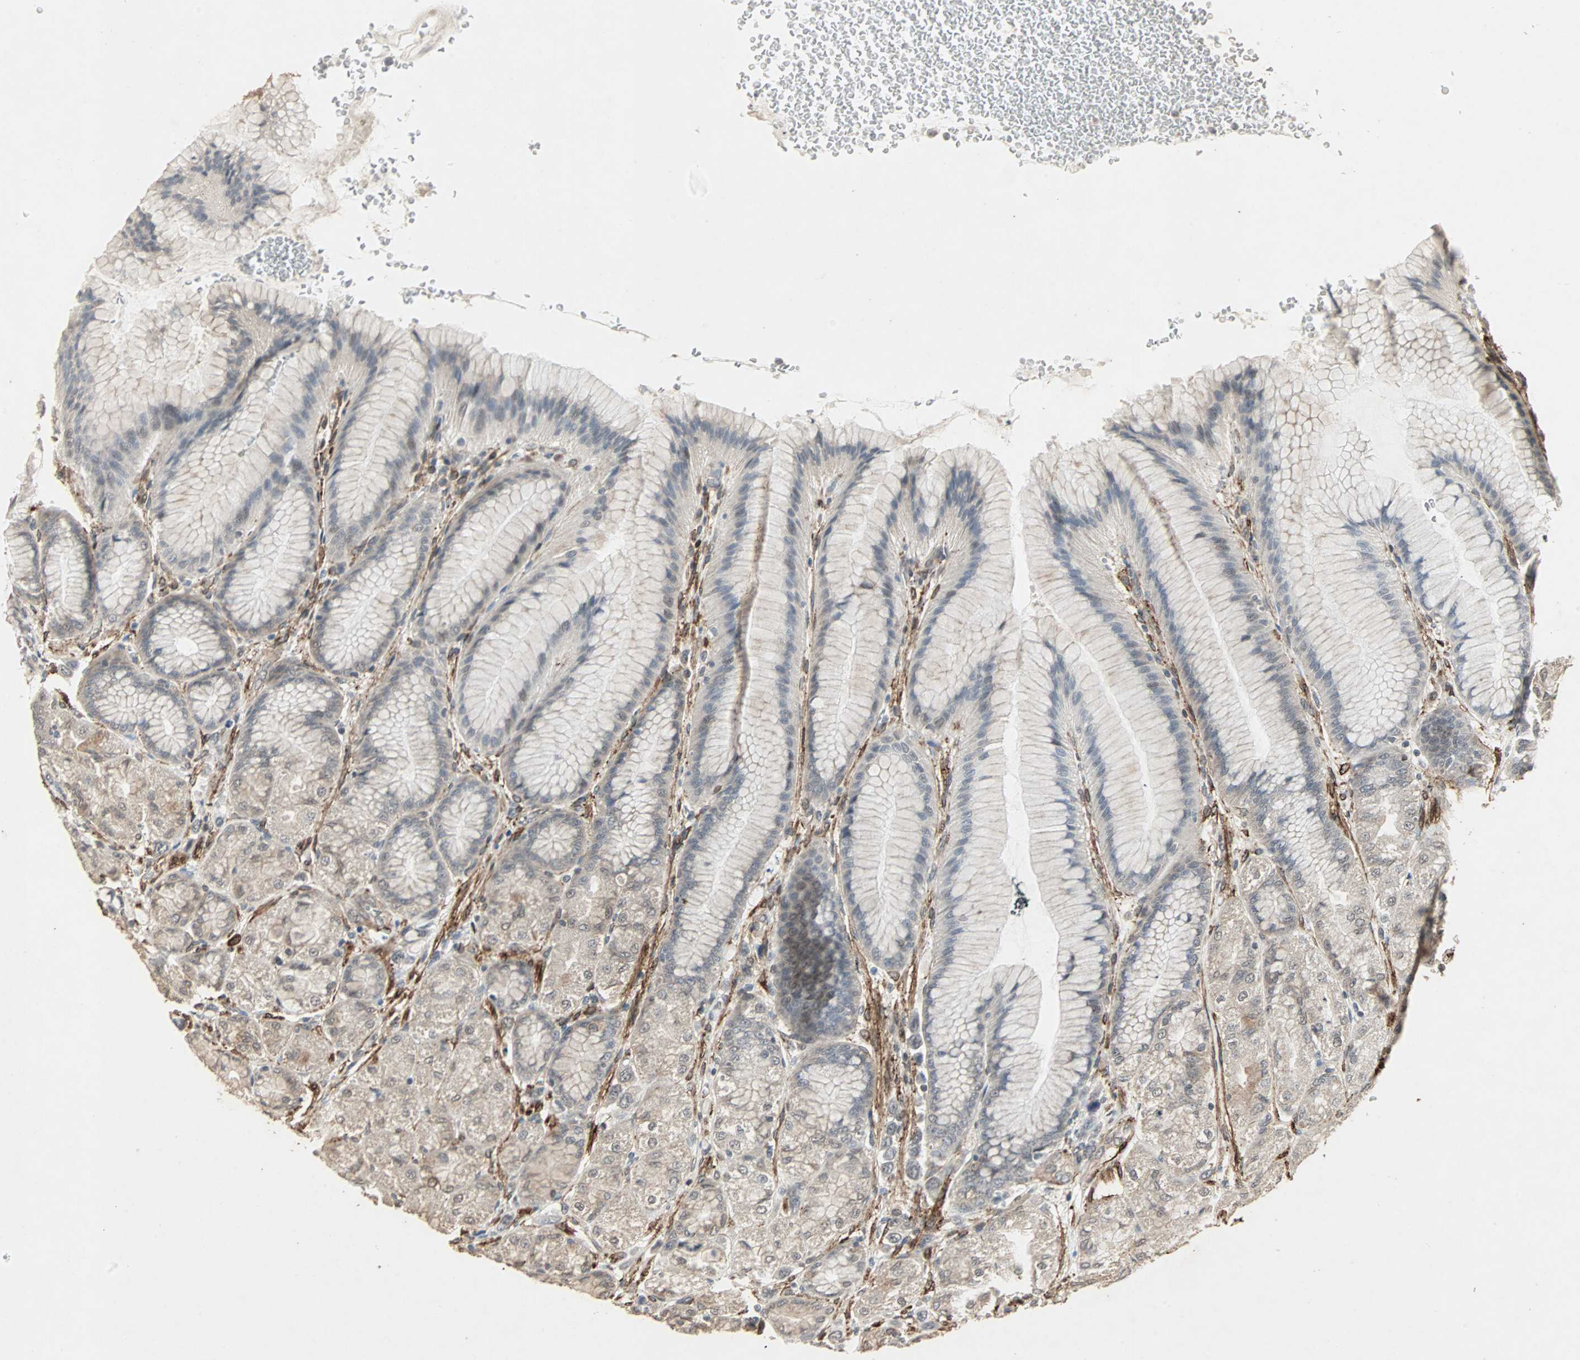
{"staining": {"intensity": "weak", "quantity": "<25%", "location": "cytoplasmic/membranous"}, "tissue": "stomach", "cell_type": "Glandular cells", "image_type": "normal", "snomed": [{"axis": "morphology", "description": "Normal tissue, NOS"}, {"axis": "morphology", "description": "Adenocarcinoma, NOS"}, {"axis": "topography", "description": "Stomach"}, {"axis": "topography", "description": "Stomach, lower"}], "caption": "This photomicrograph is of normal stomach stained with IHC to label a protein in brown with the nuclei are counter-stained blue. There is no expression in glandular cells.", "gene": "TRPV4", "patient": {"sex": "female", "age": 65}}